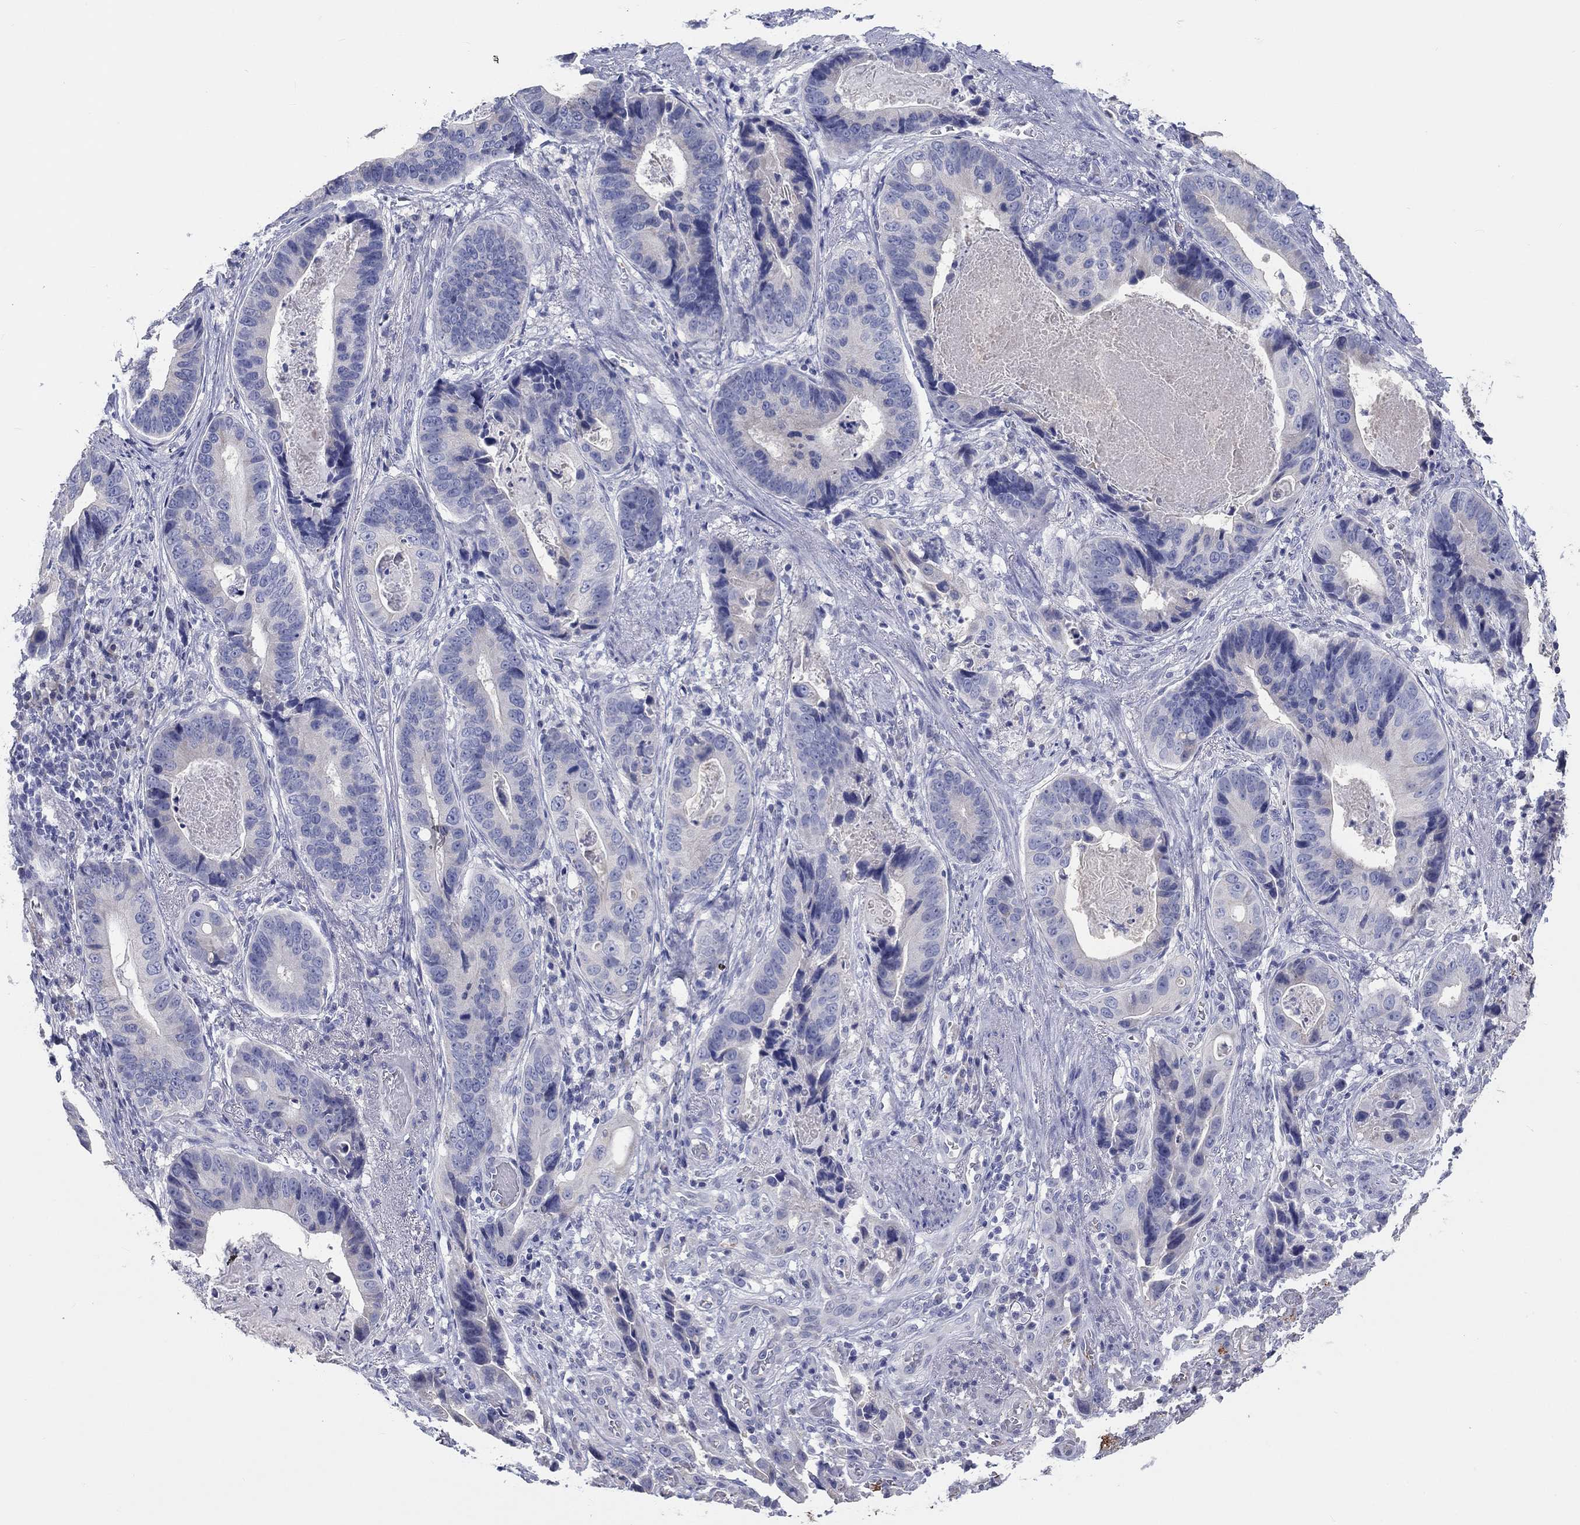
{"staining": {"intensity": "negative", "quantity": "none", "location": "none"}, "tissue": "stomach cancer", "cell_type": "Tumor cells", "image_type": "cancer", "snomed": [{"axis": "morphology", "description": "Adenocarcinoma, NOS"}, {"axis": "topography", "description": "Stomach"}], "caption": "The histopathology image displays no significant expression in tumor cells of stomach adenocarcinoma.", "gene": "LRRC4C", "patient": {"sex": "male", "age": 84}}